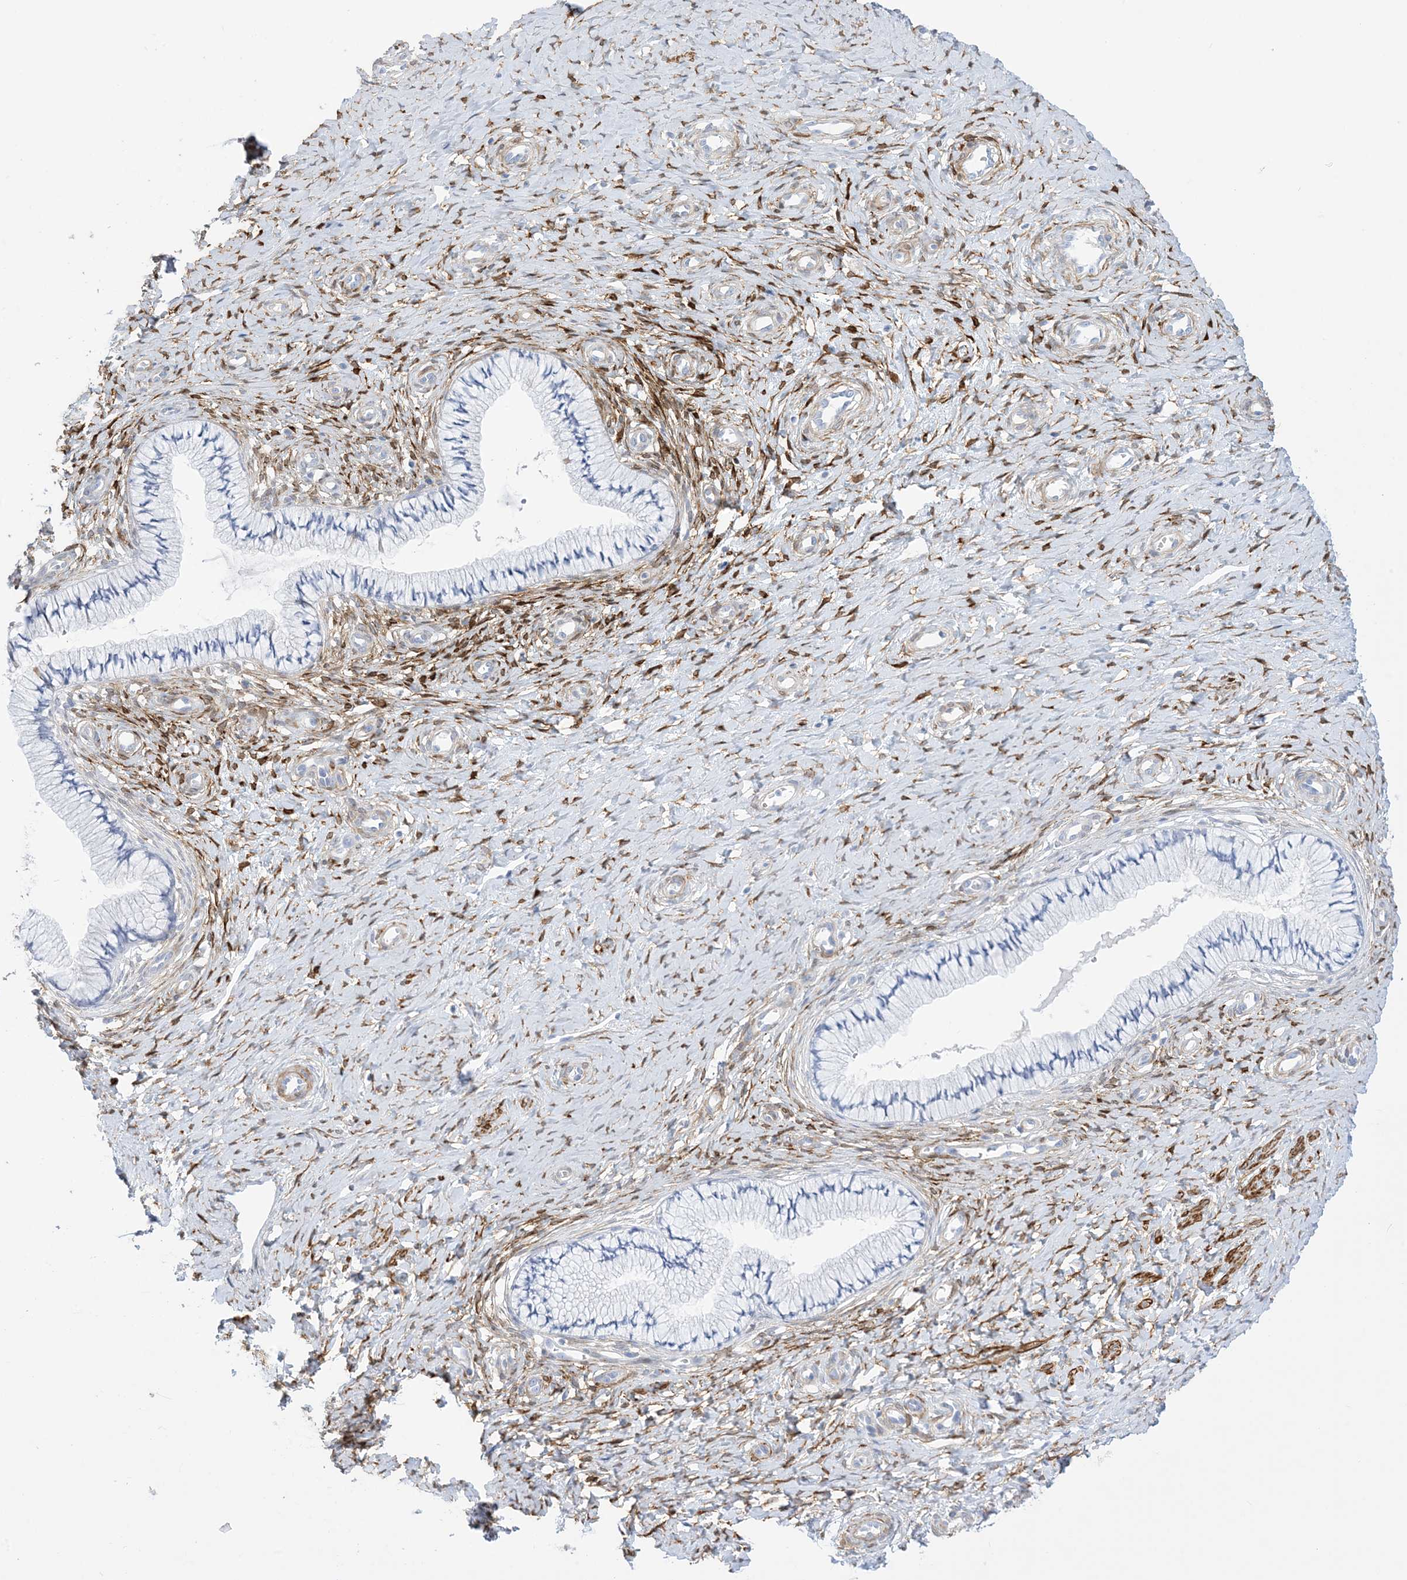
{"staining": {"intensity": "moderate", "quantity": "<25%", "location": "cytoplasmic/membranous"}, "tissue": "cervix", "cell_type": "Glandular cells", "image_type": "normal", "snomed": [{"axis": "morphology", "description": "Normal tissue, NOS"}, {"axis": "topography", "description": "Cervix"}], "caption": "Benign cervix demonstrates moderate cytoplasmic/membranous expression in approximately <25% of glandular cells, visualized by immunohistochemistry.", "gene": "MARS2", "patient": {"sex": "female", "age": 36}}